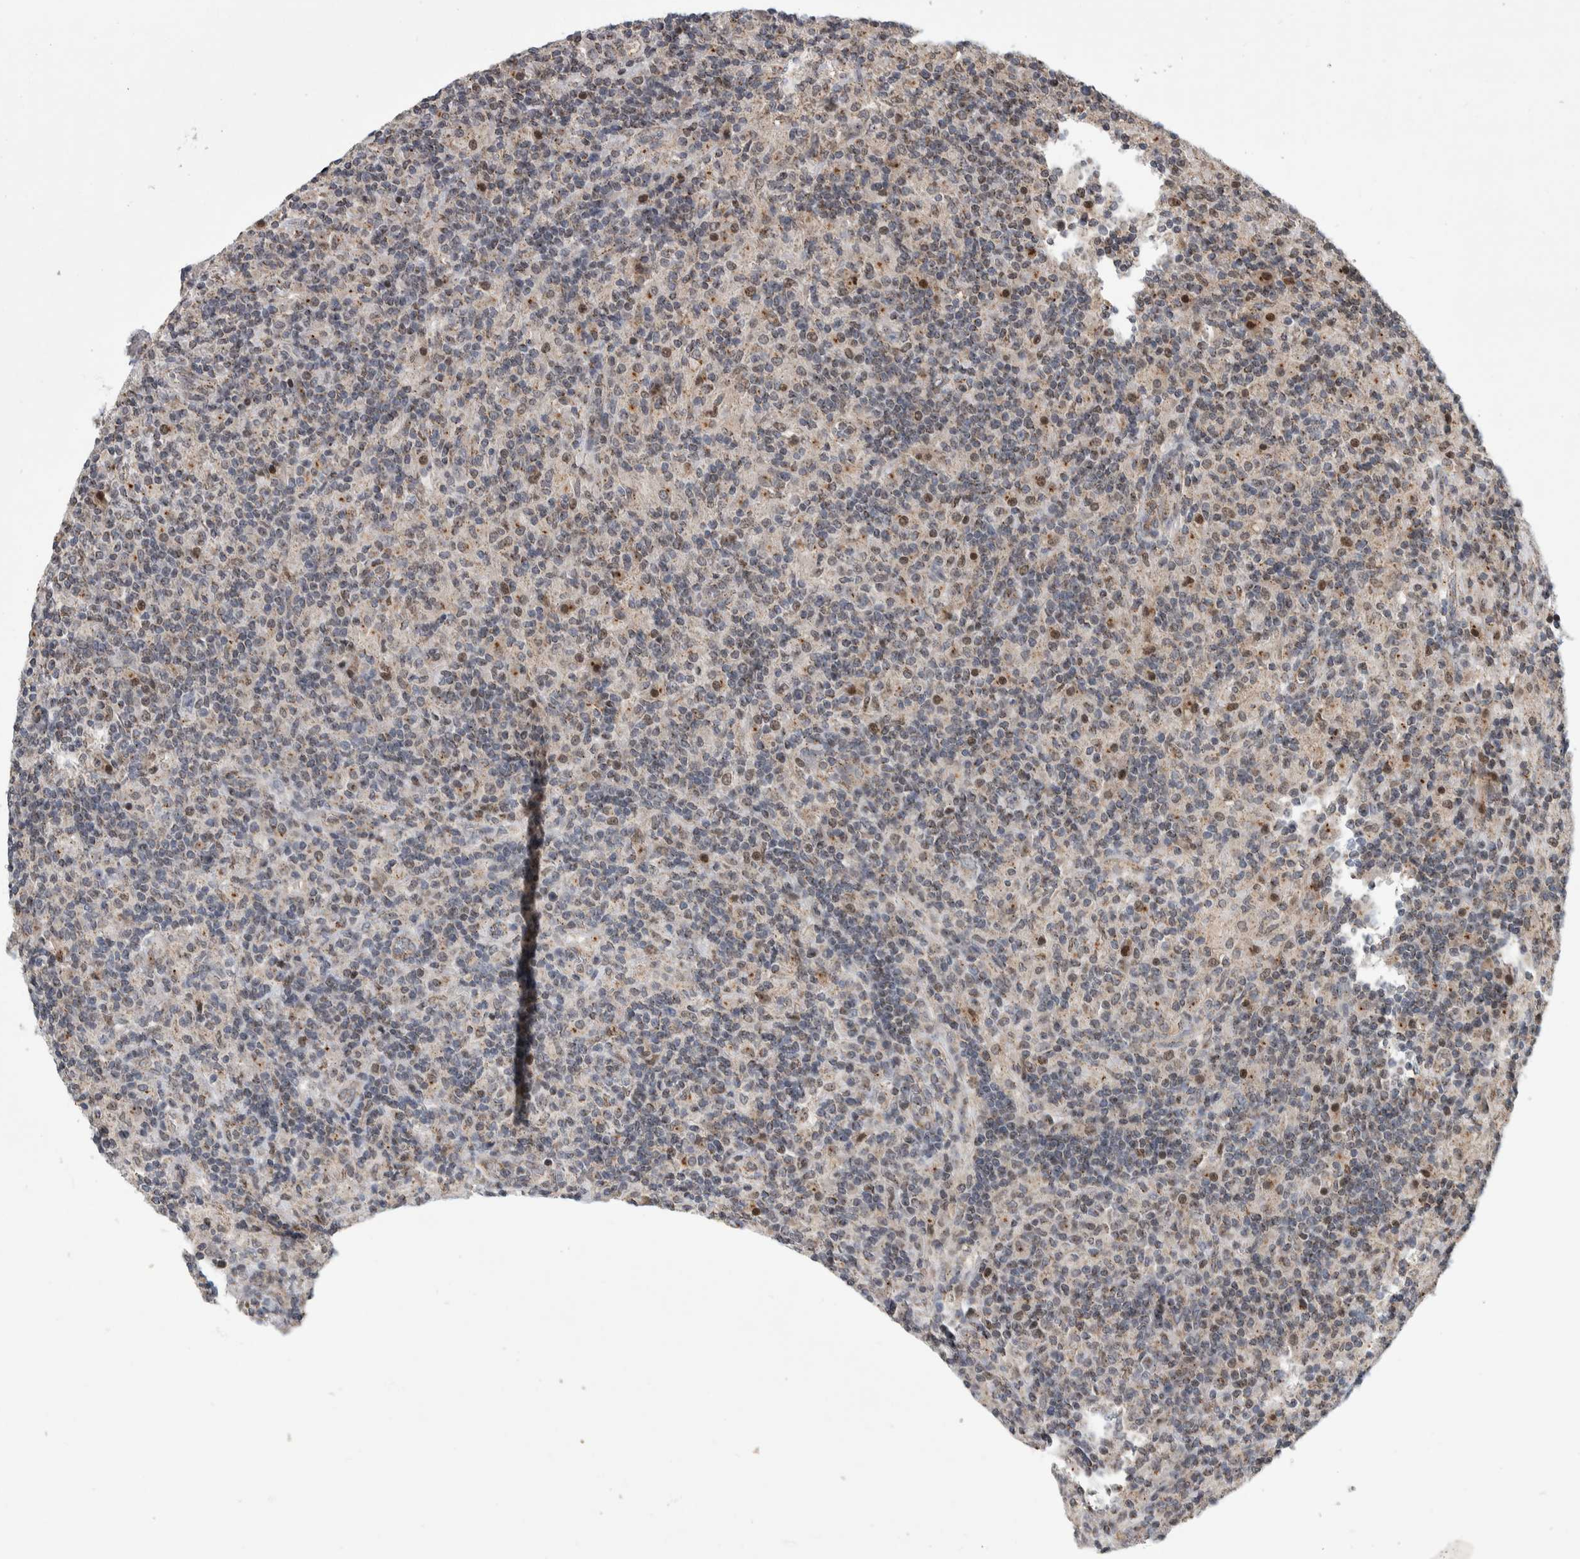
{"staining": {"intensity": "negative", "quantity": "none", "location": "none"}, "tissue": "lymphoma", "cell_type": "Tumor cells", "image_type": "cancer", "snomed": [{"axis": "morphology", "description": "Hodgkin's disease, NOS"}, {"axis": "topography", "description": "Lymph node"}], "caption": "Histopathology image shows no significant protein positivity in tumor cells of Hodgkin's disease. The staining is performed using DAB (3,3'-diaminobenzidine) brown chromogen with nuclei counter-stained in using hematoxylin.", "gene": "MSL1", "patient": {"sex": "male", "age": 70}}